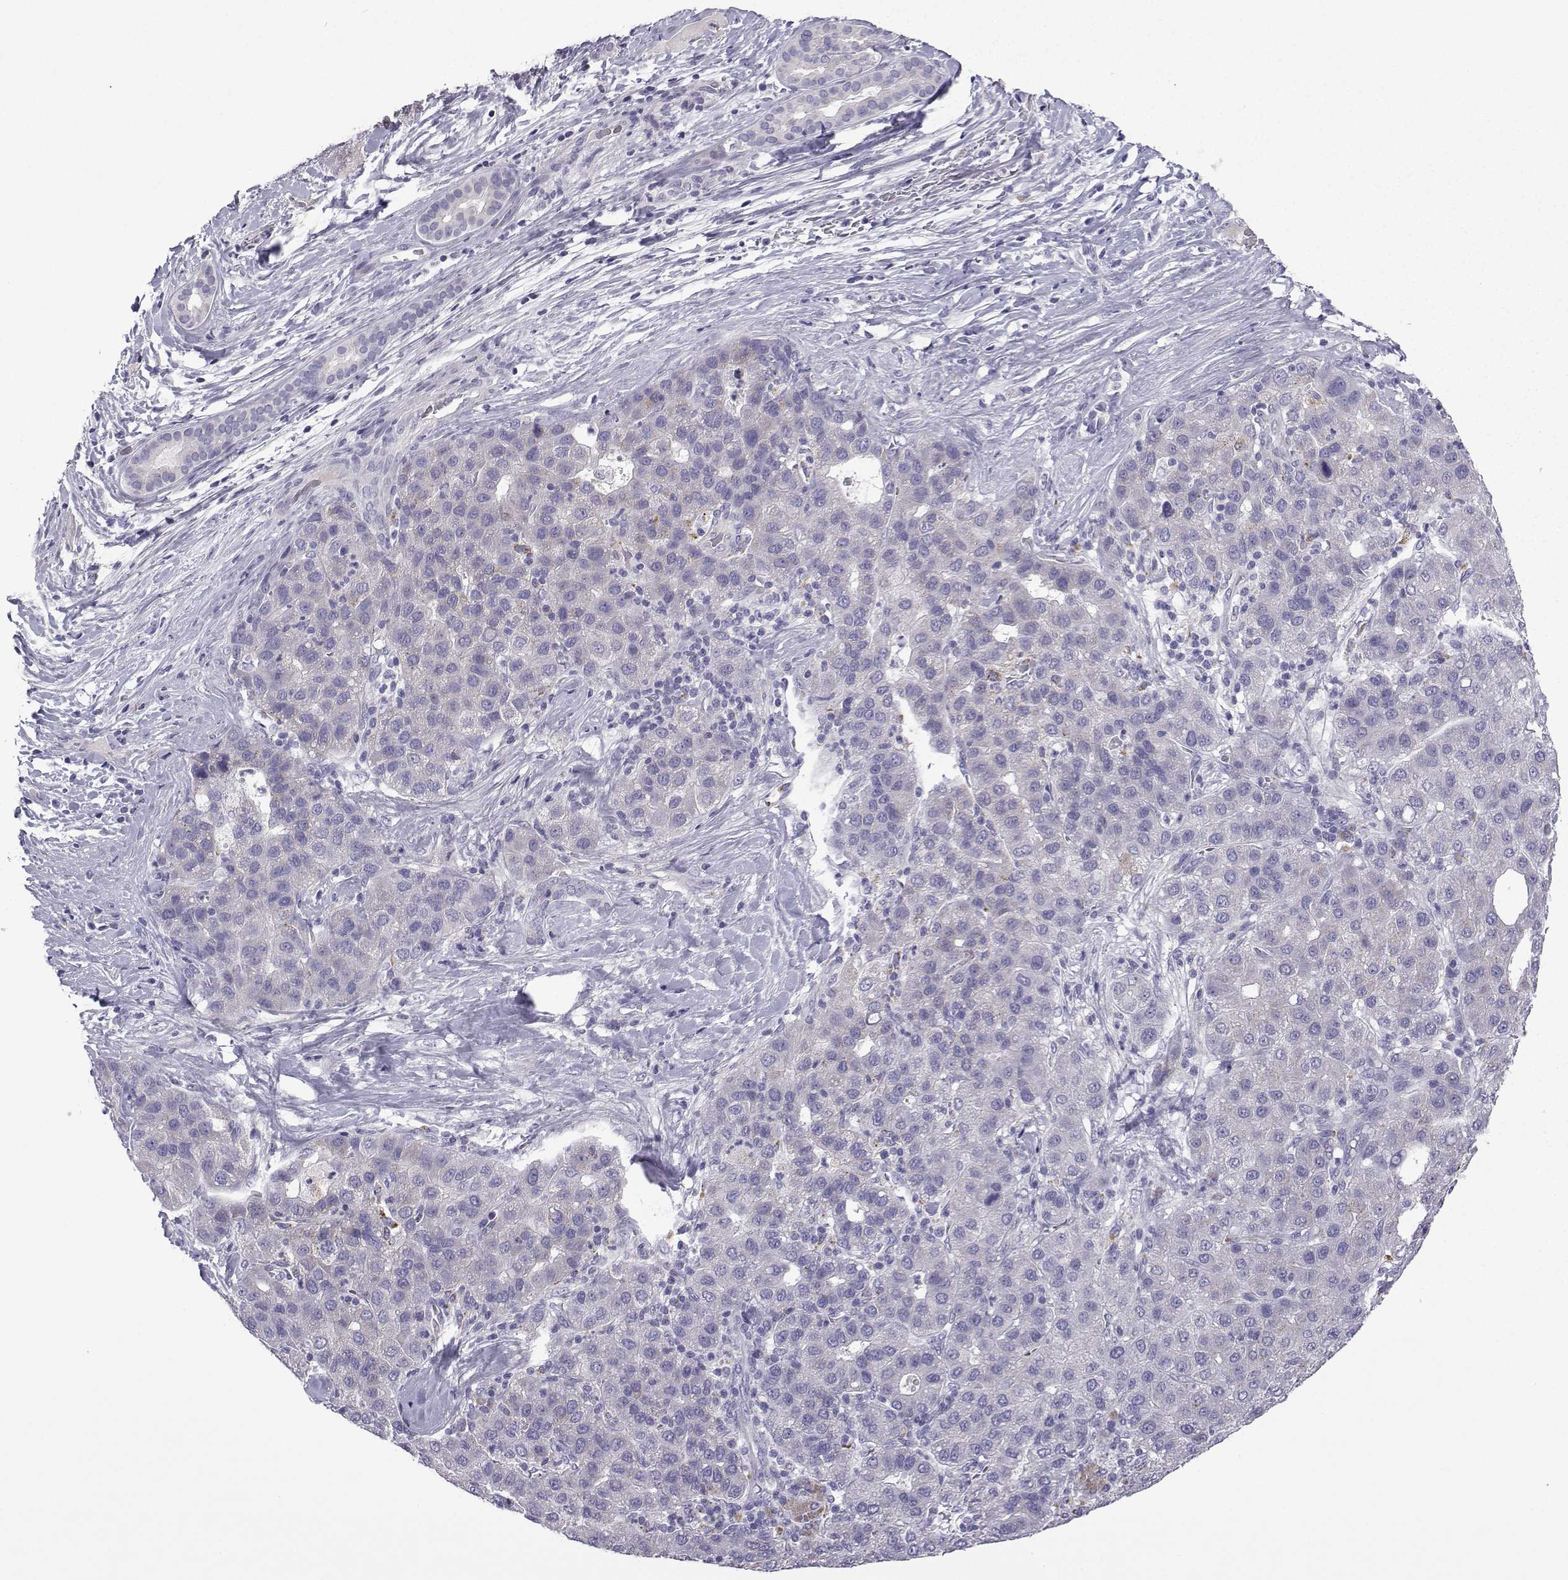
{"staining": {"intensity": "negative", "quantity": "none", "location": "none"}, "tissue": "liver cancer", "cell_type": "Tumor cells", "image_type": "cancer", "snomed": [{"axis": "morphology", "description": "Carcinoma, Hepatocellular, NOS"}, {"axis": "topography", "description": "Liver"}], "caption": "The micrograph exhibits no staining of tumor cells in liver hepatocellular carcinoma.", "gene": "SPACA7", "patient": {"sex": "male", "age": 65}}